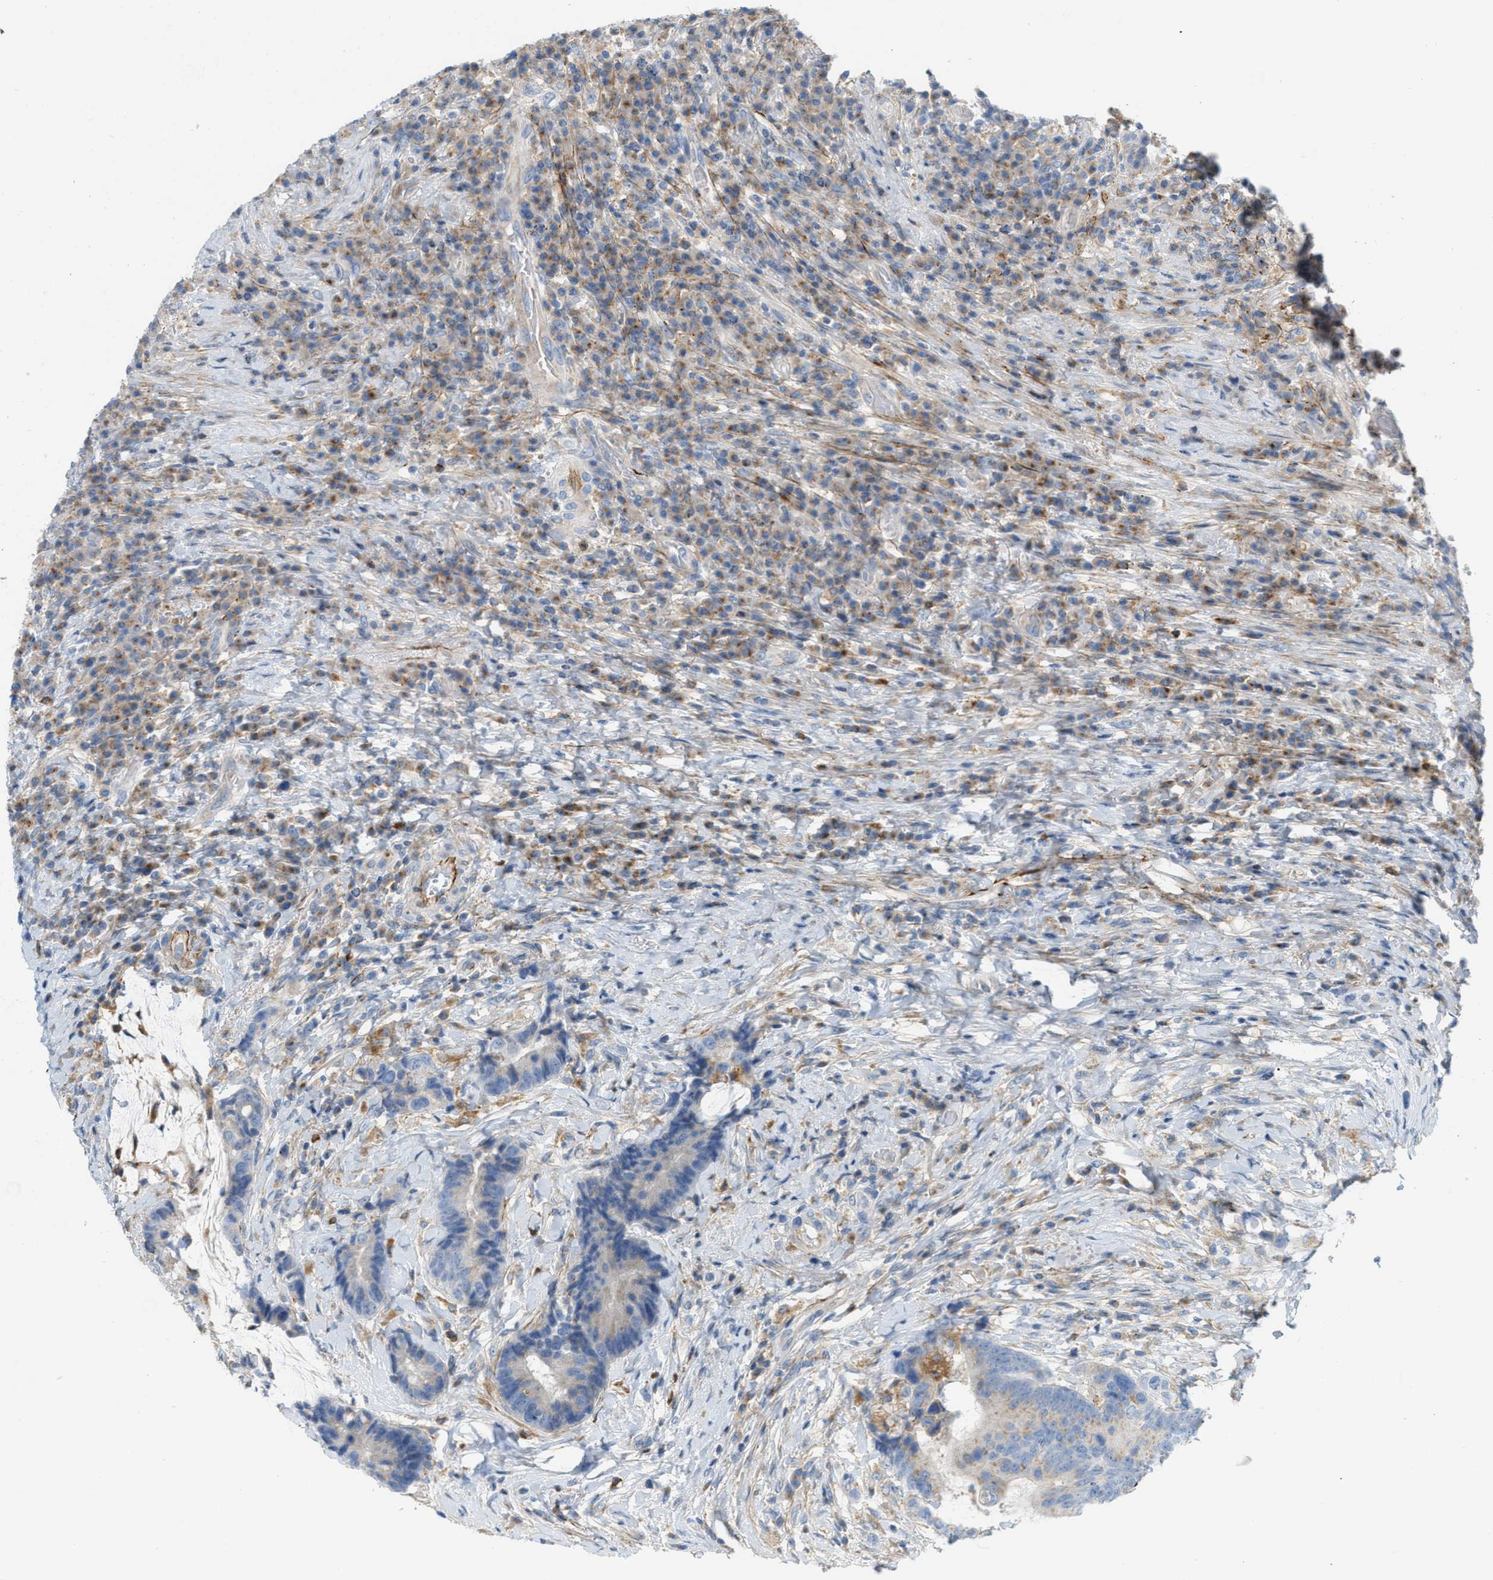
{"staining": {"intensity": "weak", "quantity": "25%-75%", "location": "cytoplasmic/membranous"}, "tissue": "colorectal cancer", "cell_type": "Tumor cells", "image_type": "cancer", "snomed": [{"axis": "morphology", "description": "Adenocarcinoma, NOS"}, {"axis": "topography", "description": "Rectum"}, {"axis": "topography", "description": "Anal"}], "caption": "Colorectal adenocarcinoma stained for a protein (brown) displays weak cytoplasmic/membranous positive staining in about 25%-75% of tumor cells.", "gene": "LMBRD1", "patient": {"sex": "female", "age": 89}}